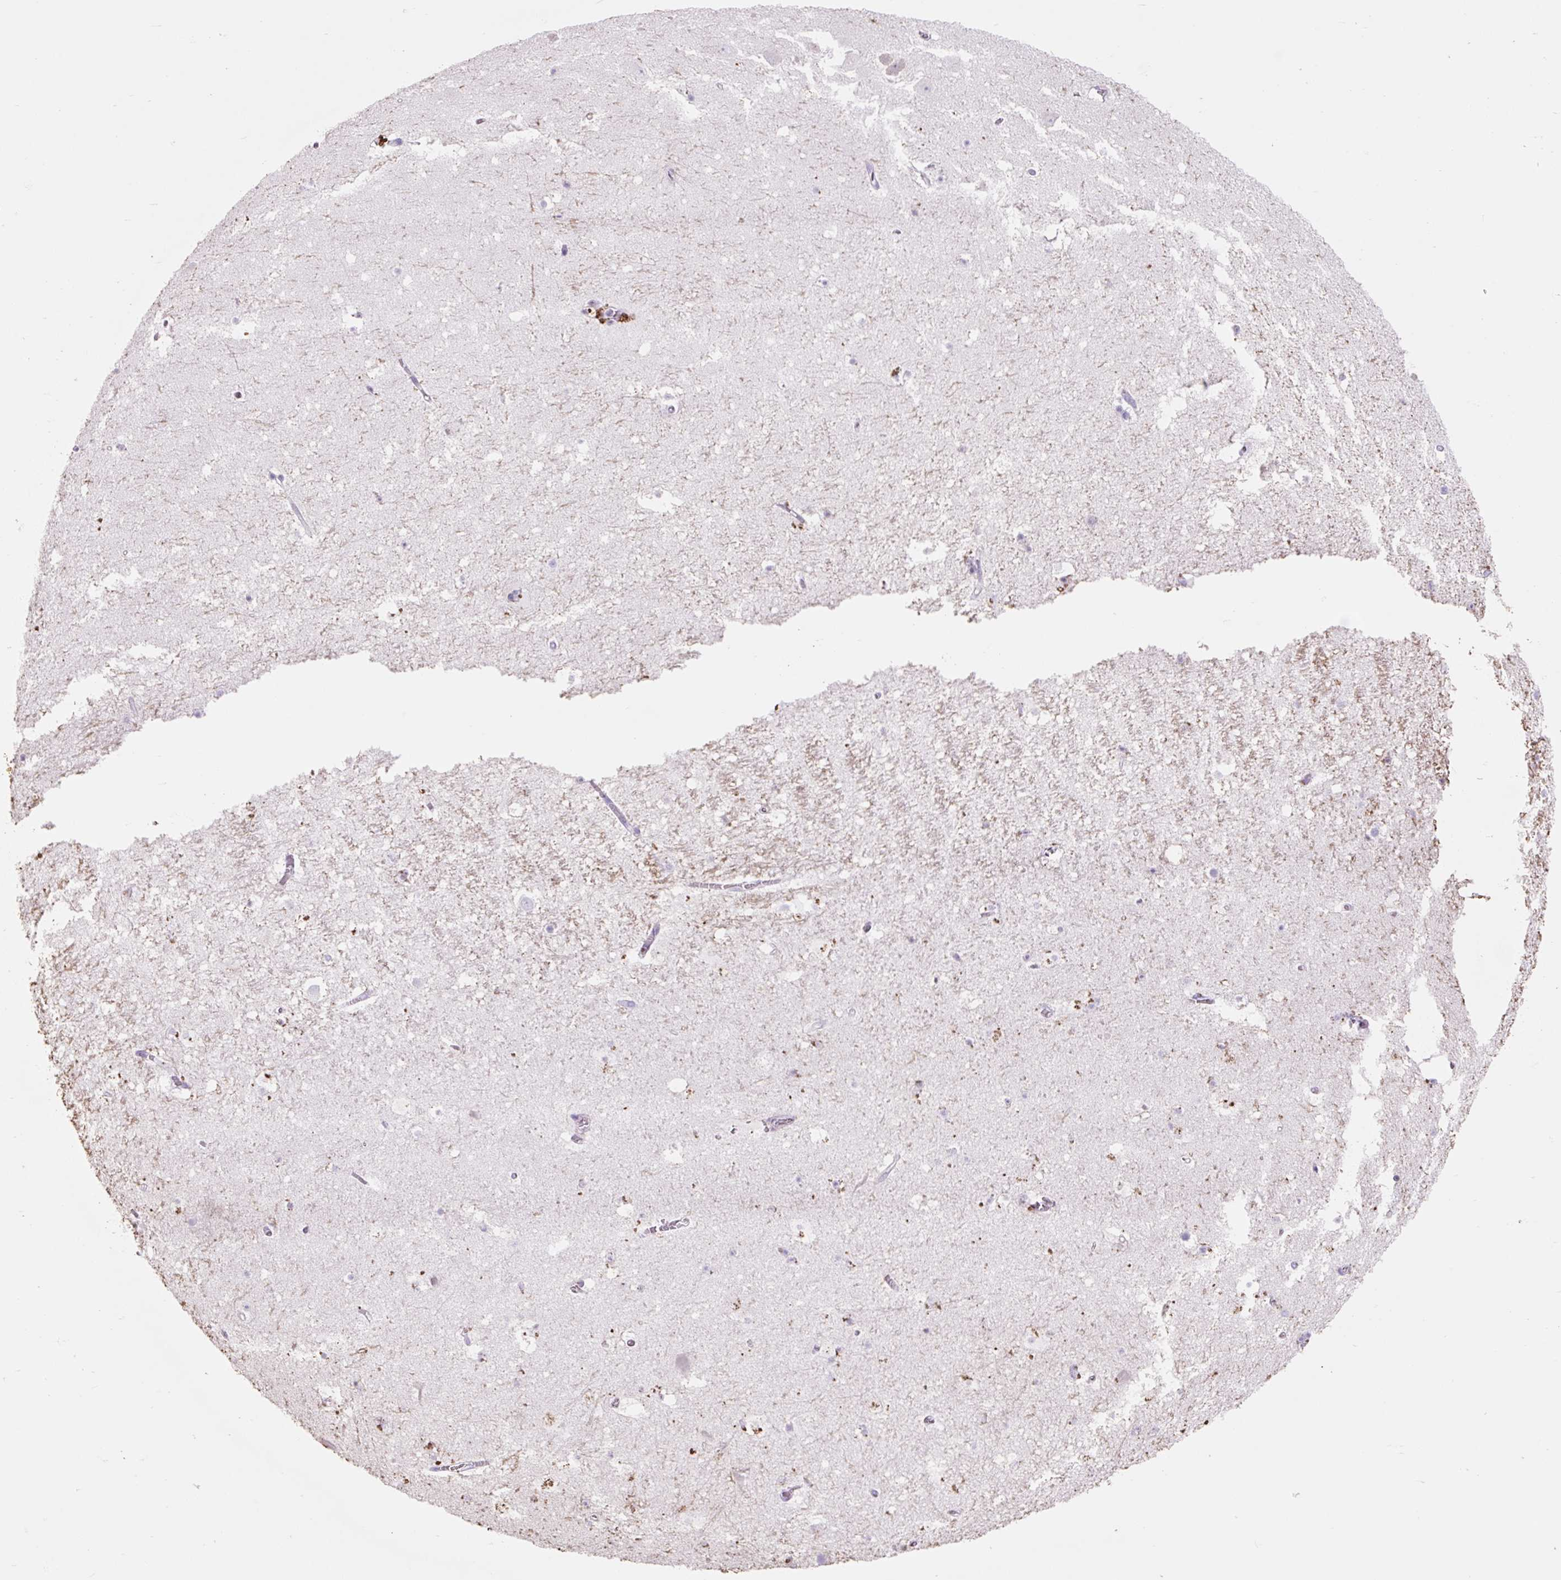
{"staining": {"intensity": "negative", "quantity": "none", "location": "none"}, "tissue": "hippocampus", "cell_type": "Glial cells", "image_type": "normal", "snomed": [{"axis": "morphology", "description": "Normal tissue, NOS"}, {"axis": "topography", "description": "Hippocampus"}], "caption": "DAB (3,3'-diaminobenzidine) immunohistochemical staining of benign hippocampus exhibits no significant positivity in glial cells. (Stains: DAB immunohistochemistry with hematoxylin counter stain, Microscopy: brightfield microscopy at high magnification).", "gene": "HEXA", "patient": {"sex": "female", "age": 42}}